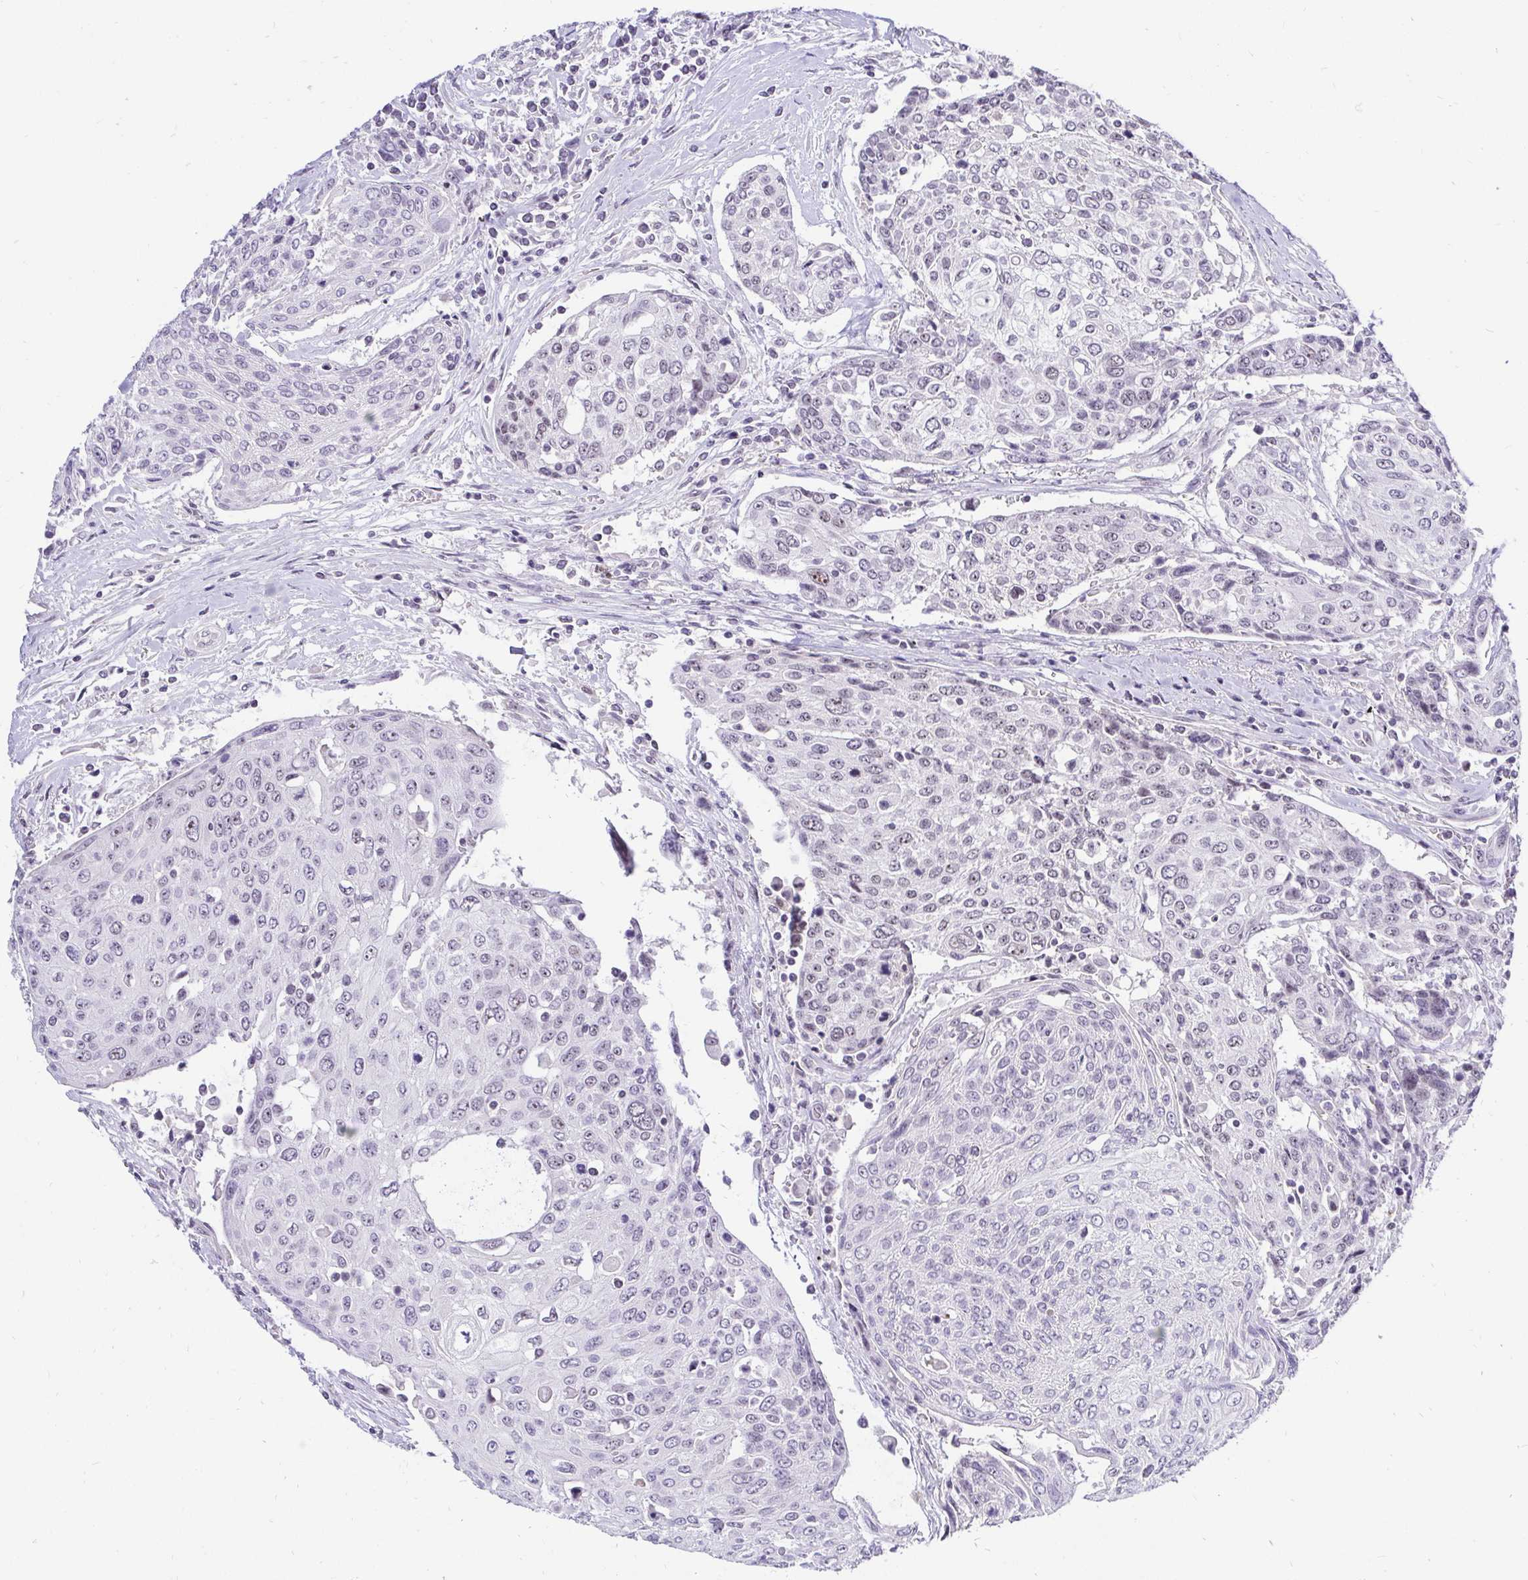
{"staining": {"intensity": "negative", "quantity": "none", "location": "none"}, "tissue": "urothelial cancer", "cell_type": "Tumor cells", "image_type": "cancer", "snomed": [{"axis": "morphology", "description": "Urothelial carcinoma, High grade"}, {"axis": "topography", "description": "Urinary bladder"}], "caption": "DAB immunohistochemical staining of human urothelial carcinoma (high-grade) displays no significant staining in tumor cells. (Brightfield microscopy of DAB immunohistochemistry (IHC) at high magnification).", "gene": "ZNF860", "patient": {"sex": "female", "age": 70}}